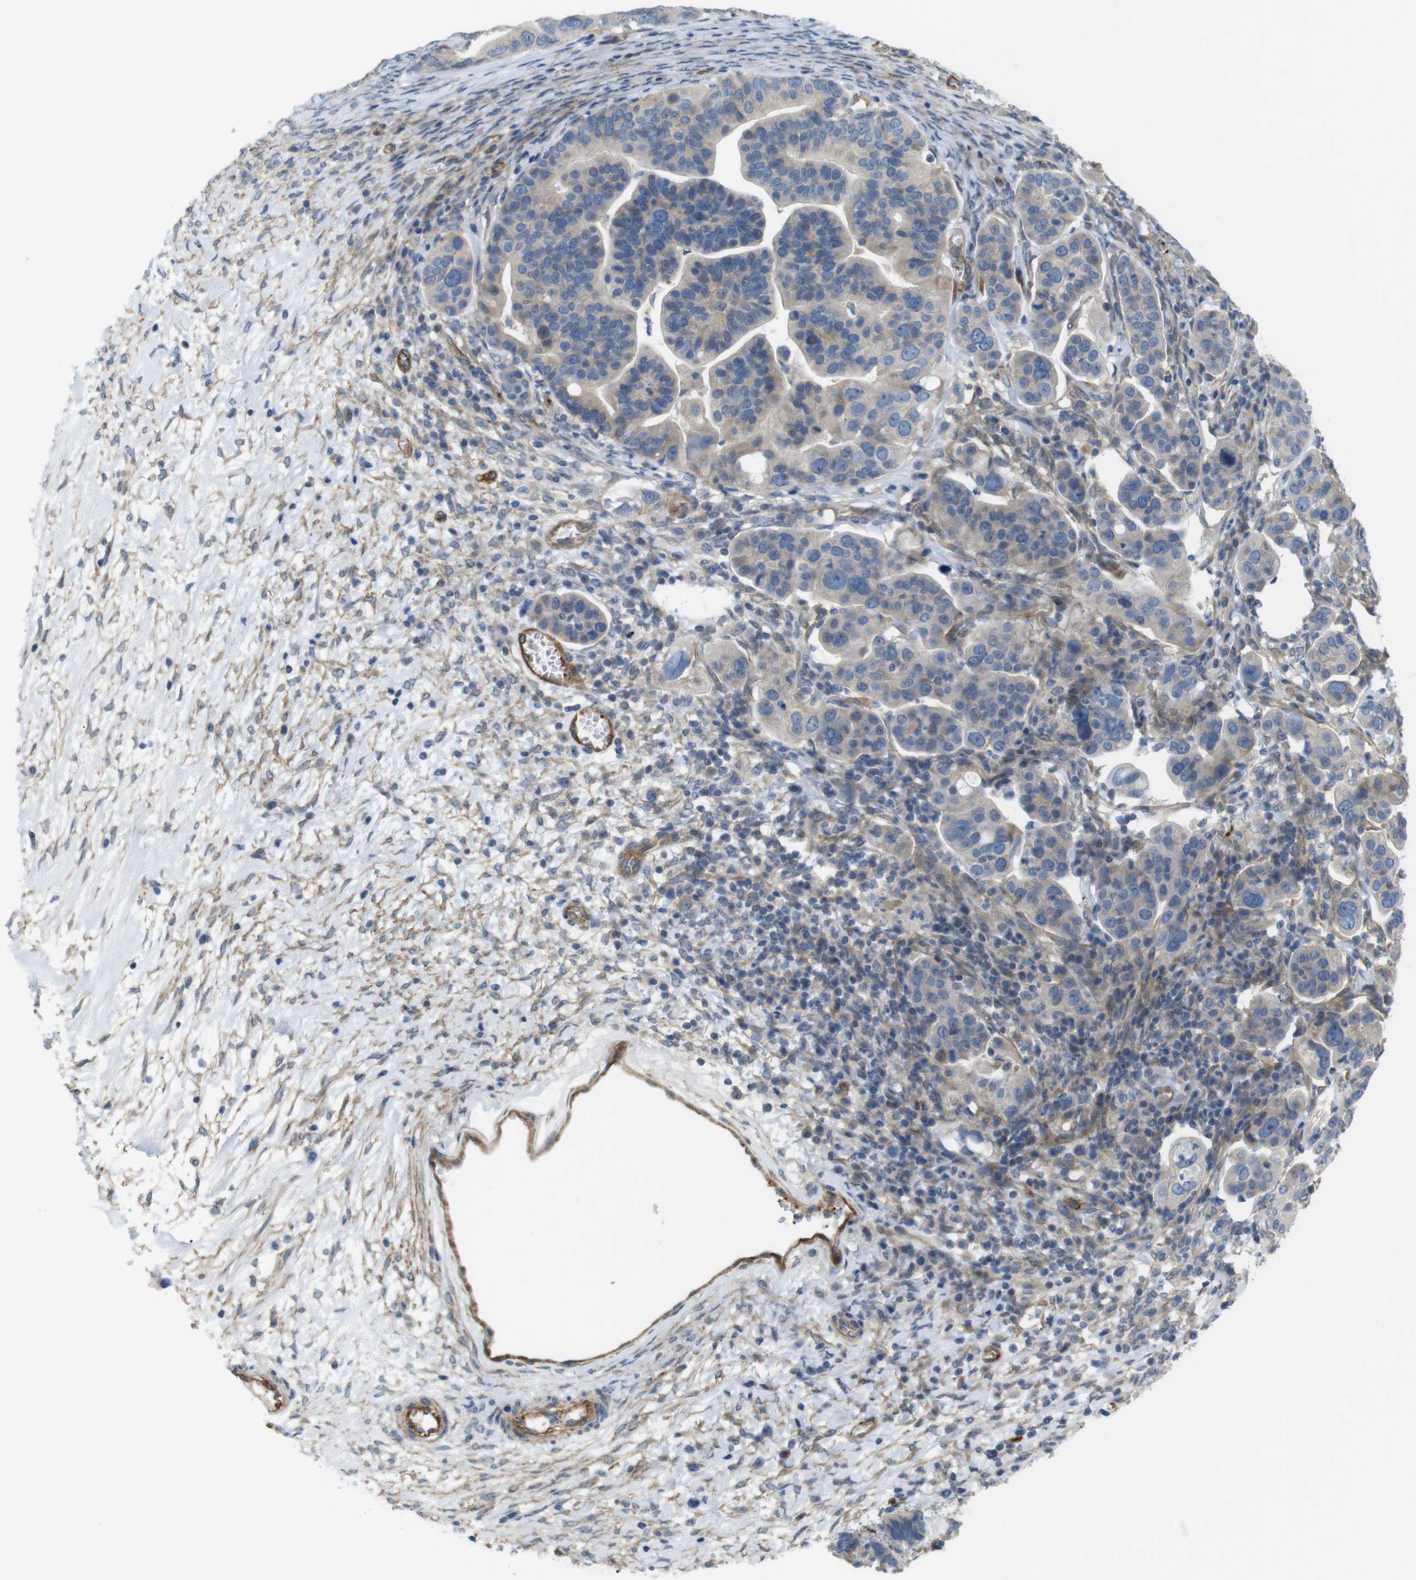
{"staining": {"intensity": "weak", "quantity": ">75%", "location": "cytoplasmic/membranous"}, "tissue": "ovarian cancer", "cell_type": "Tumor cells", "image_type": "cancer", "snomed": [{"axis": "morphology", "description": "Cystadenocarcinoma, serous, NOS"}, {"axis": "topography", "description": "Ovary"}], "caption": "This photomicrograph displays immunohistochemistry staining of human ovarian cancer, with low weak cytoplasmic/membranous staining in approximately >75% of tumor cells.", "gene": "BVES", "patient": {"sex": "female", "age": 56}}